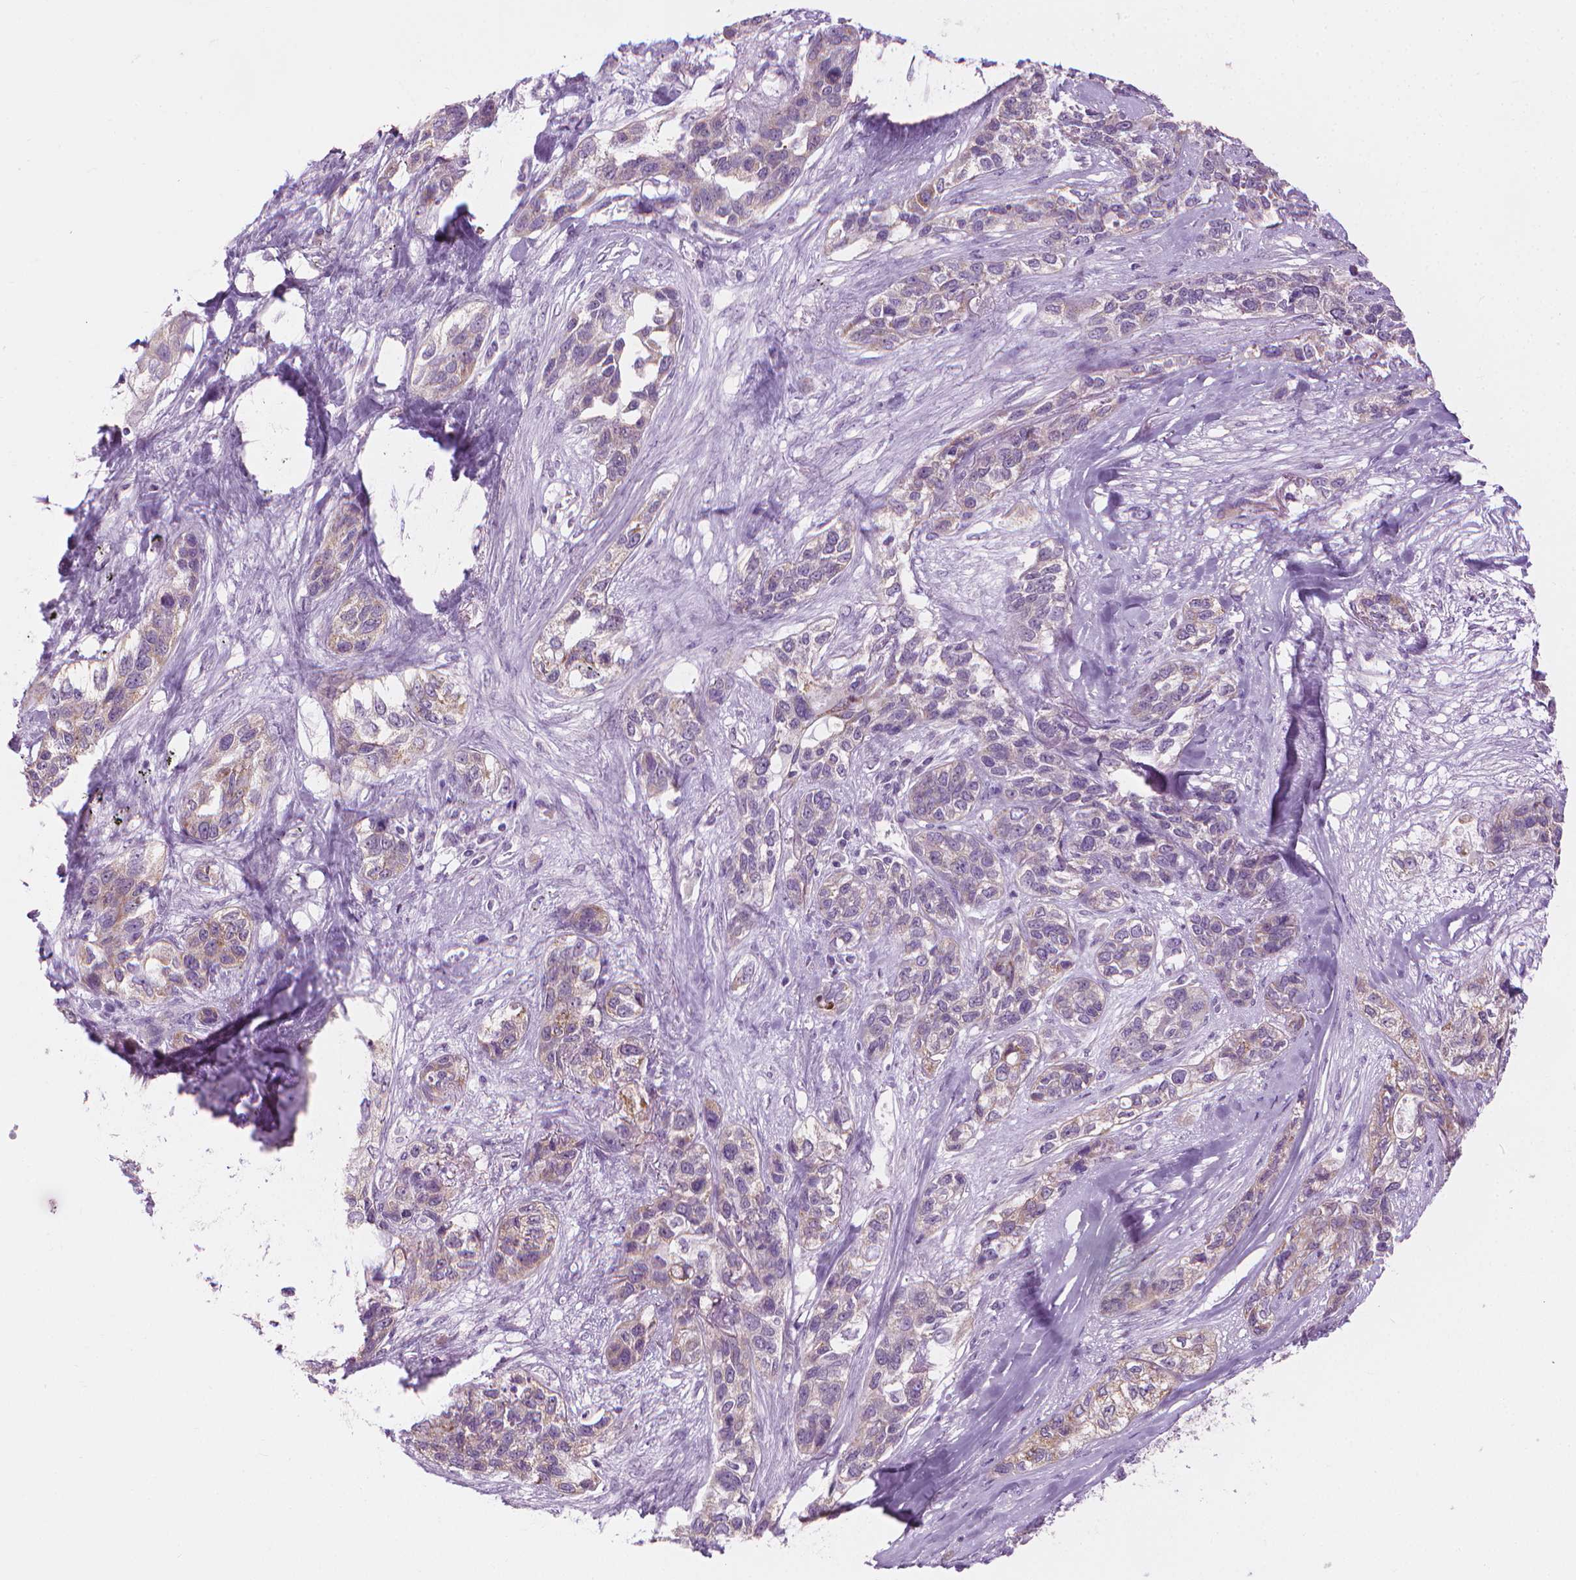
{"staining": {"intensity": "weak", "quantity": "<25%", "location": "cytoplasmic/membranous"}, "tissue": "lung cancer", "cell_type": "Tumor cells", "image_type": "cancer", "snomed": [{"axis": "morphology", "description": "Squamous cell carcinoma, NOS"}, {"axis": "topography", "description": "Lung"}], "caption": "This is a image of immunohistochemistry staining of lung cancer, which shows no staining in tumor cells.", "gene": "CFAP126", "patient": {"sex": "female", "age": 70}}